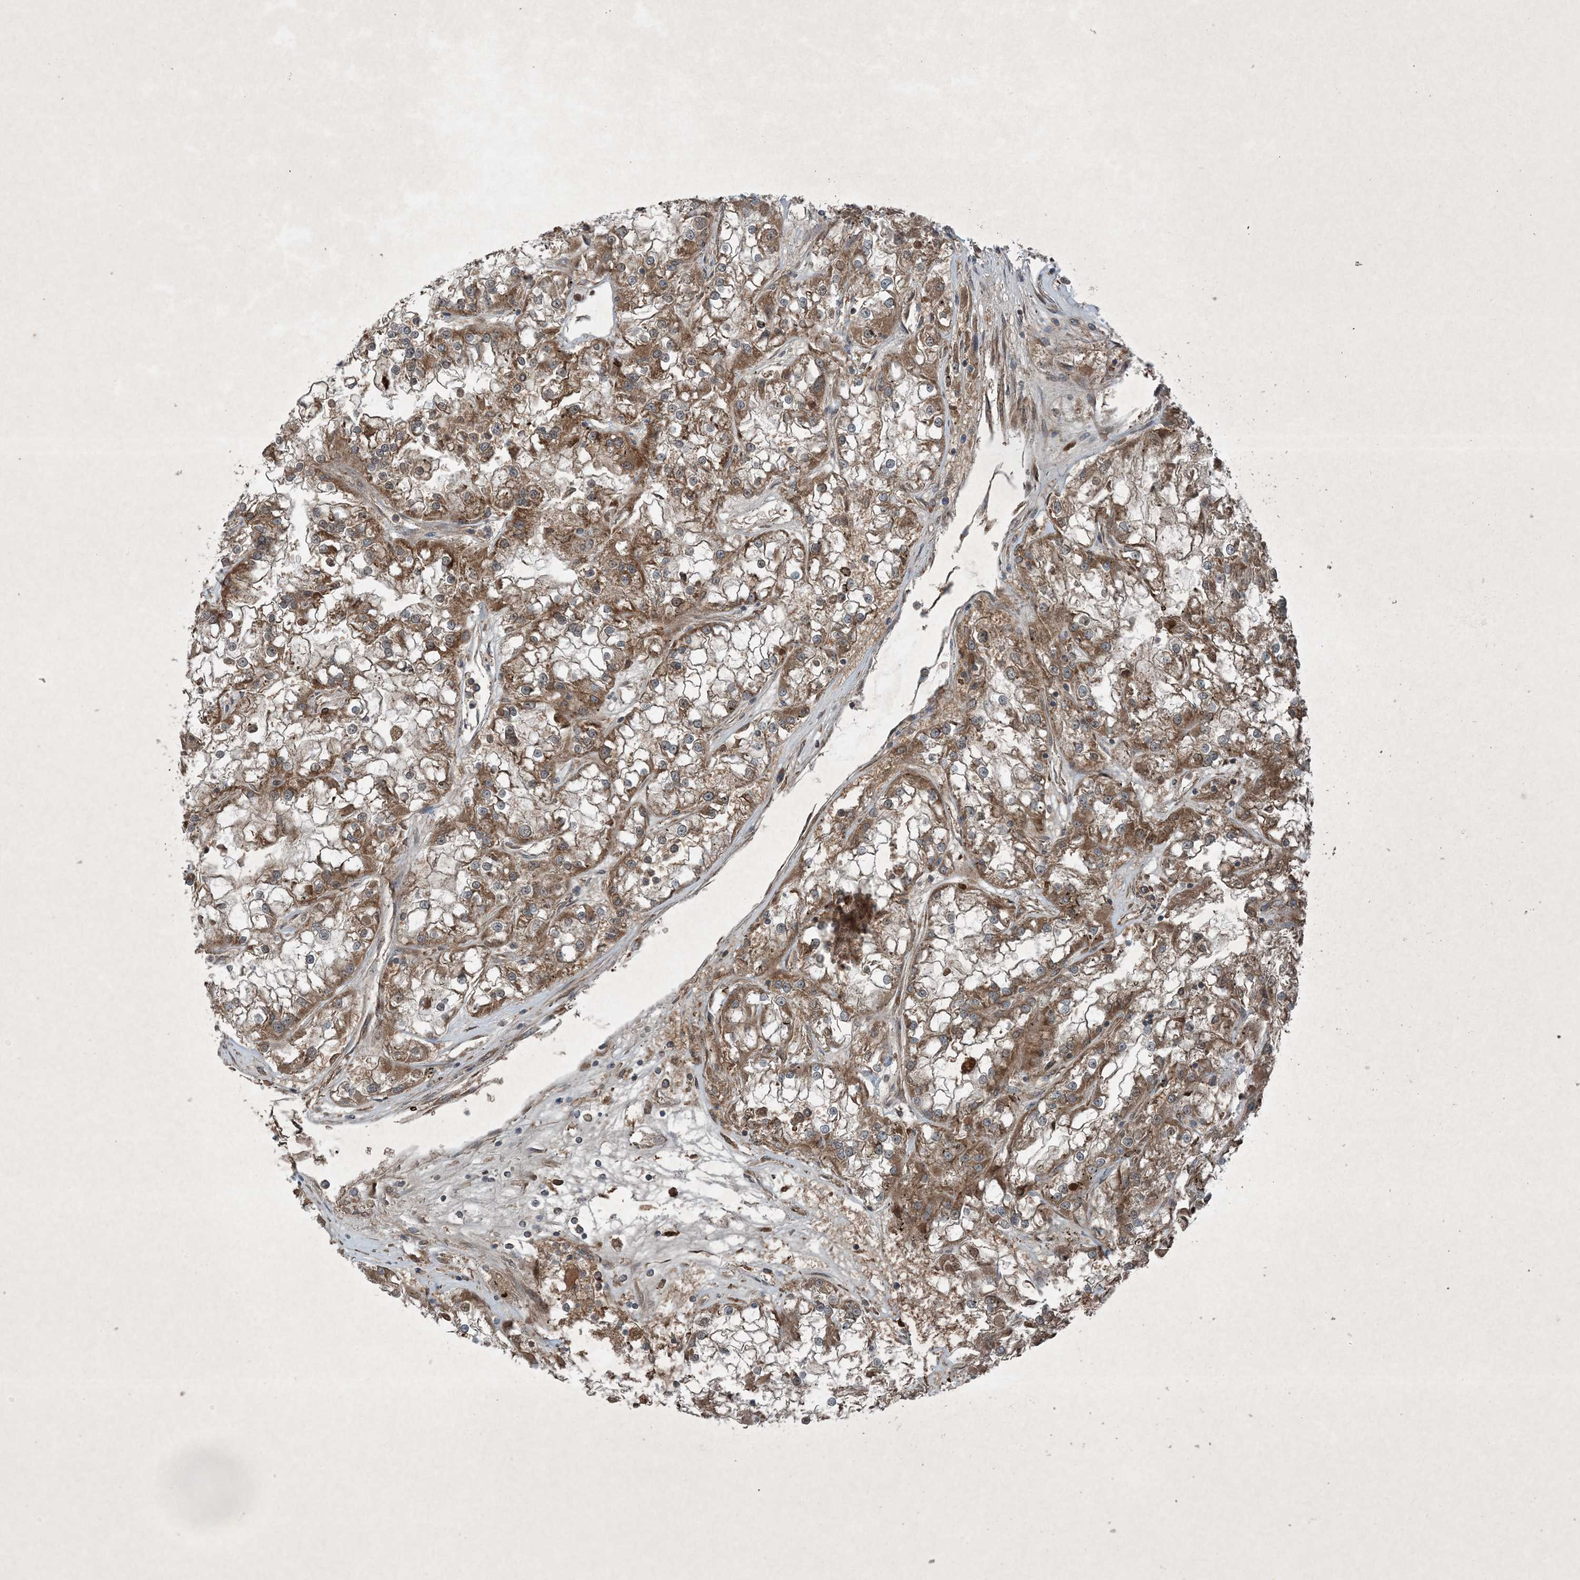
{"staining": {"intensity": "moderate", "quantity": ">75%", "location": "cytoplasmic/membranous"}, "tissue": "renal cancer", "cell_type": "Tumor cells", "image_type": "cancer", "snomed": [{"axis": "morphology", "description": "Adenocarcinoma, NOS"}, {"axis": "topography", "description": "Kidney"}], "caption": "This micrograph demonstrates immunohistochemistry staining of human adenocarcinoma (renal), with medium moderate cytoplasmic/membranous expression in about >75% of tumor cells.", "gene": "GNG5", "patient": {"sex": "female", "age": 52}}